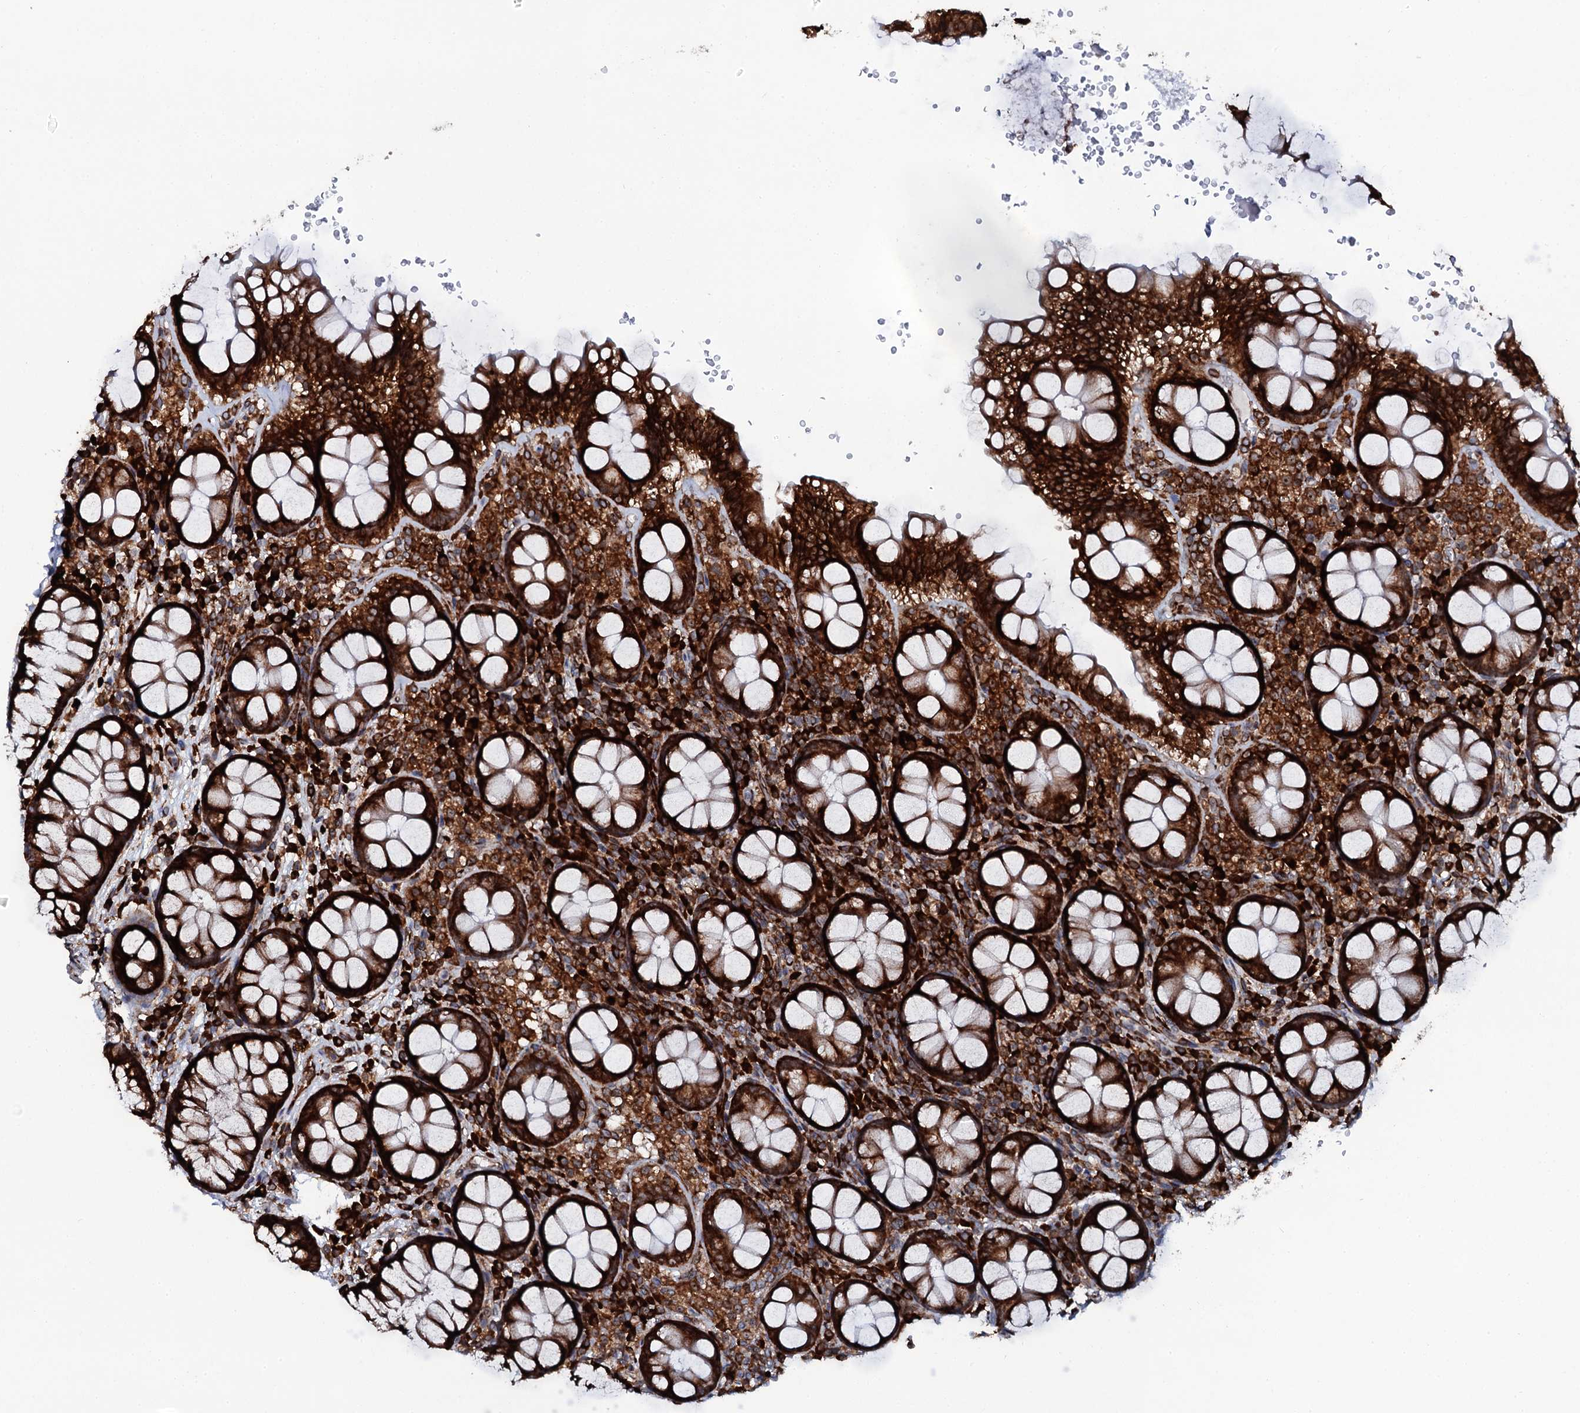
{"staining": {"intensity": "strong", "quantity": ">75%", "location": "cytoplasmic/membranous"}, "tissue": "rectum", "cell_type": "Glandular cells", "image_type": "normal", "snomed": [{"axis": "morphology", "description": "Normal tissue, NOS"}, {"axis": "topography", "description": "Rectum"}], "caption": "Immunohistochemistry (IHC) image of unremarkable rectum: human rectum stained using immunohistochemistry (IHC) exhibits high levels of strong protein expression localized specifically in the cytoplasmic/membranous of glandular cells, appearing as a cytoplasmic/membranous brown color.", "gene": "SPTY2D1", "patient": {"sex": "male", "age": 83}}